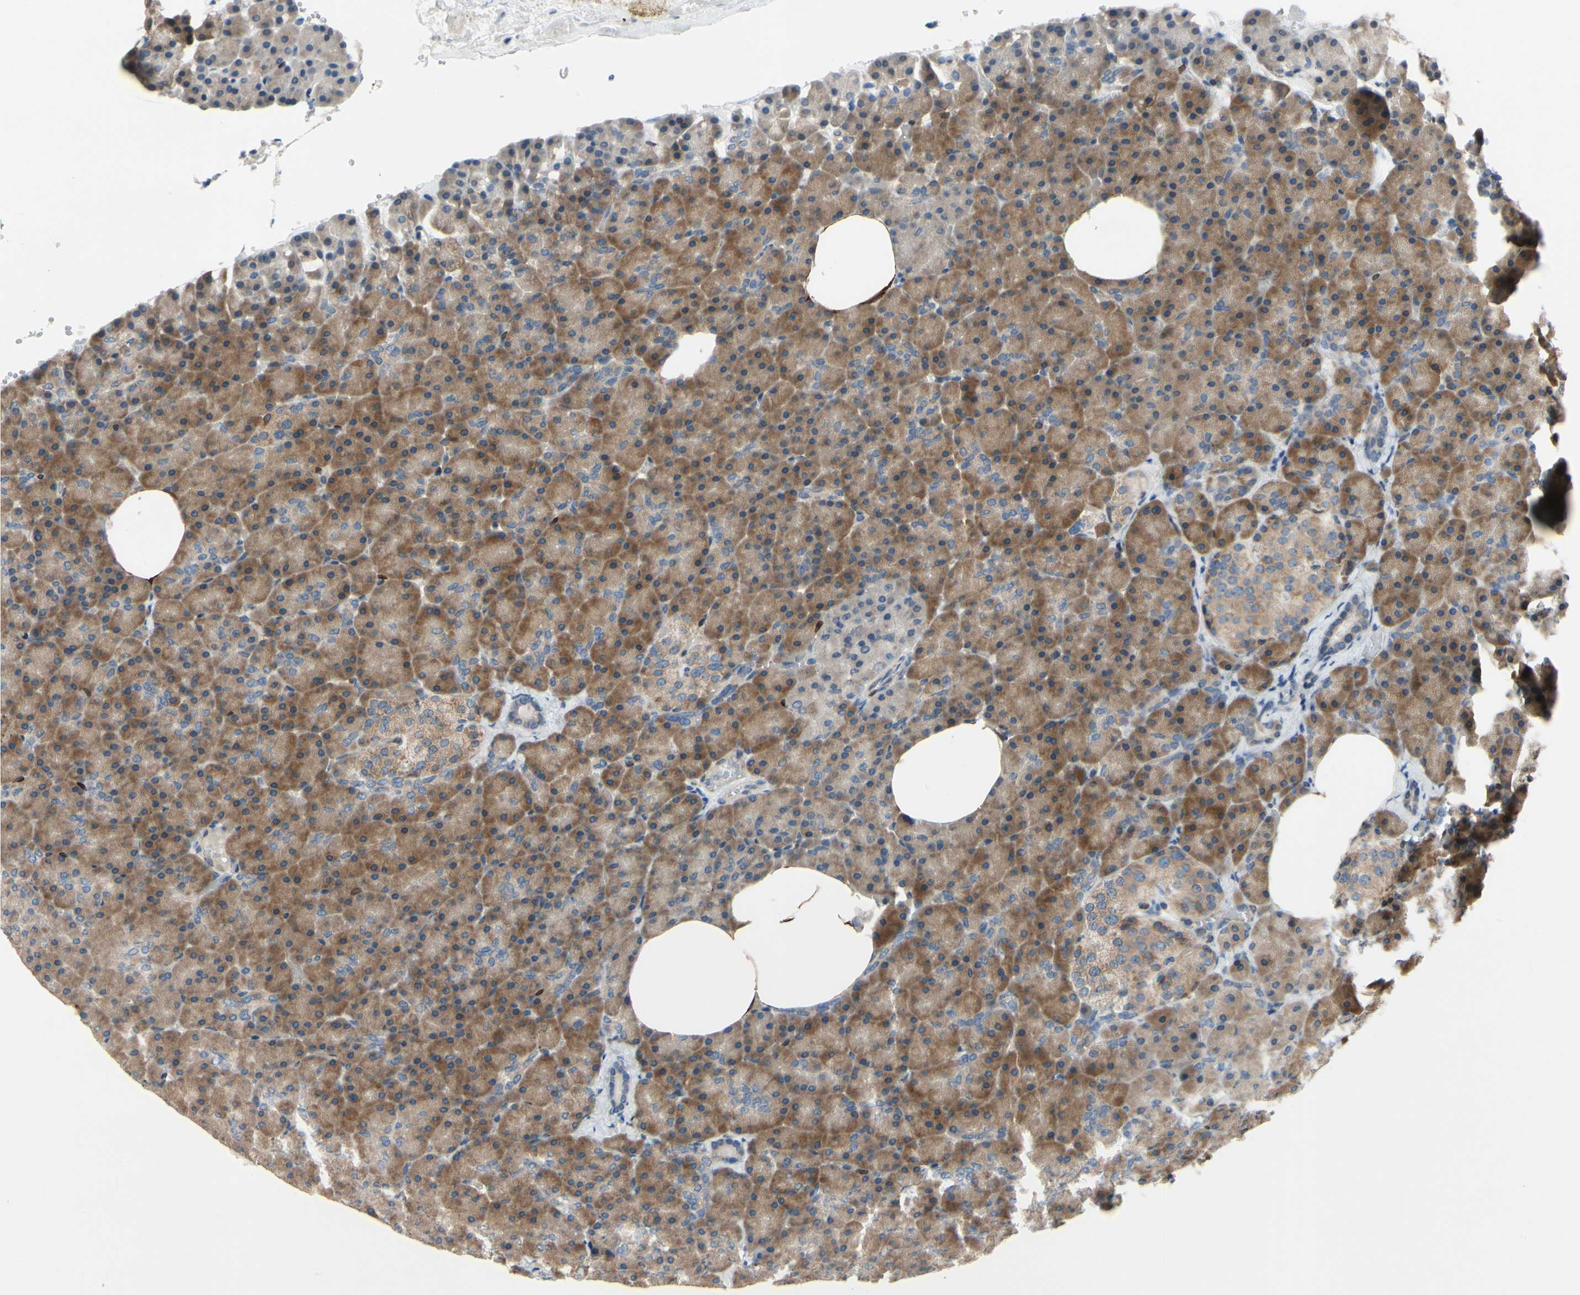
{"staining": {"intensity": "moderate", "quantity": ">75%", "location": "cytoplasmic/membranous"}, "tissue": "pancreas", "cell_type": "Exocrine glandular cells", "image_type": "normal", "snomed": [{"axis": "morphology", "description": "Normal tissue, NOS"}, {"axis": "topography", "description": "Pancreas"}], "caption": "Immunohistochemistry (IHC) image of benign pancreas: human pancreas stained using immunohistochemistry reveals medium levels of moderate protein expression localized specifically in the cytoplasmic/membranous of exocrine glandular cells, appearing as a cytoplasmic/membranous brown color.", "gene": "PRXL2A", "patient": {"sex": "female", "age": 35}}